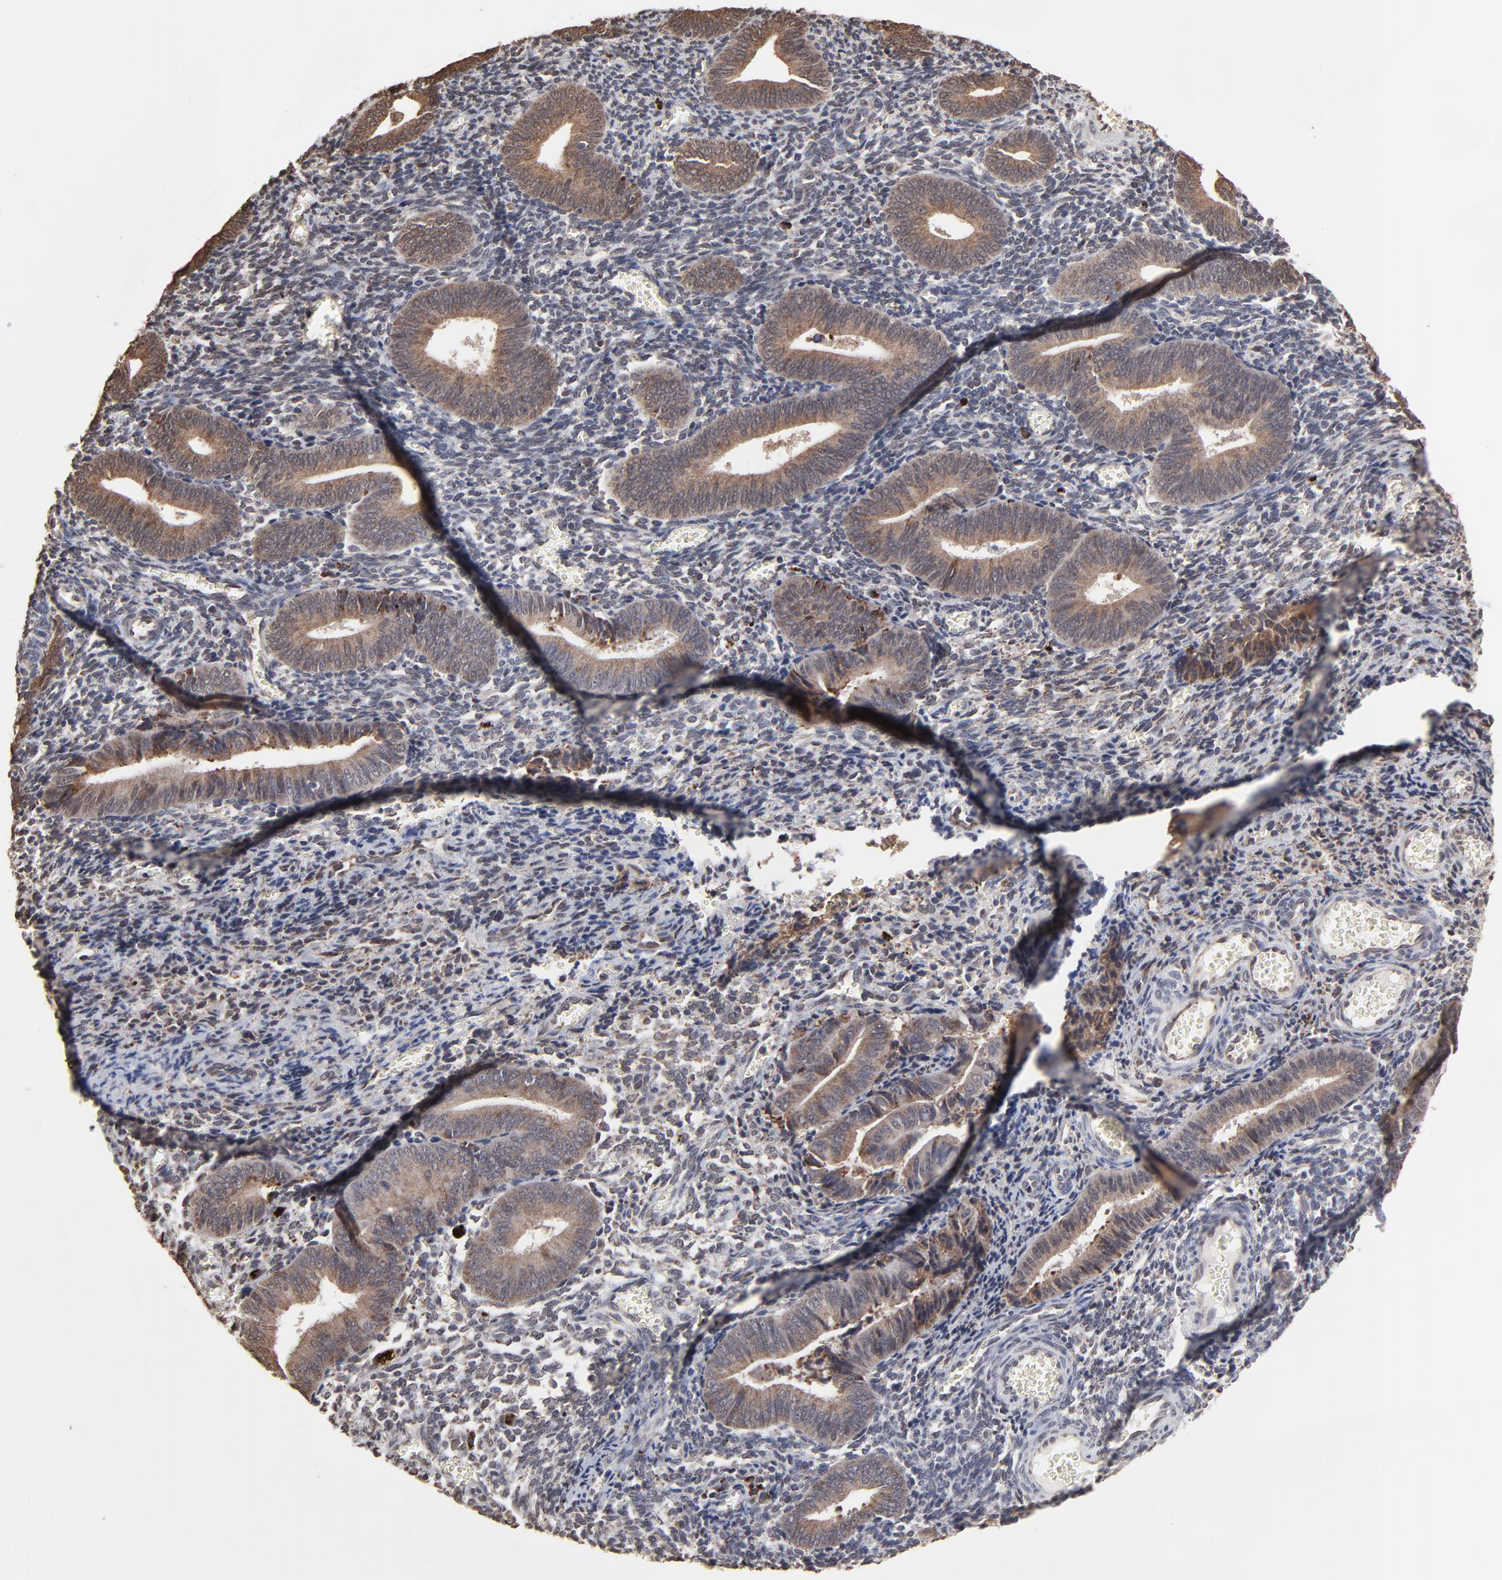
{"staining": {"intensity": "weak", "quantity": "<25%", "location": "cytoplasmic/membranous"}, "tissue": "endometrium", "cell_type": "Cells in endometrial stroma", "image_type": "normal", "snomed": [{"axis": "morphology", "description": "Normal tissue, NOS"}, {"axis": "topography", "description": "Uterus"}, {"axis": "topography", "description": "Endometrium"}], "caption": "High power microscopy histopathology image of an immunohistochemistry histopathology image of normal endometrium, revealing no significant positivity in cells in endometrial stroma. Brightfield microscopy of immunohistochemistry stained with DAB (brown) and hematoxylin (blue), captured at high magnification.", "gene": "CHM", "patient": {"sex": "female", "age": 33}}